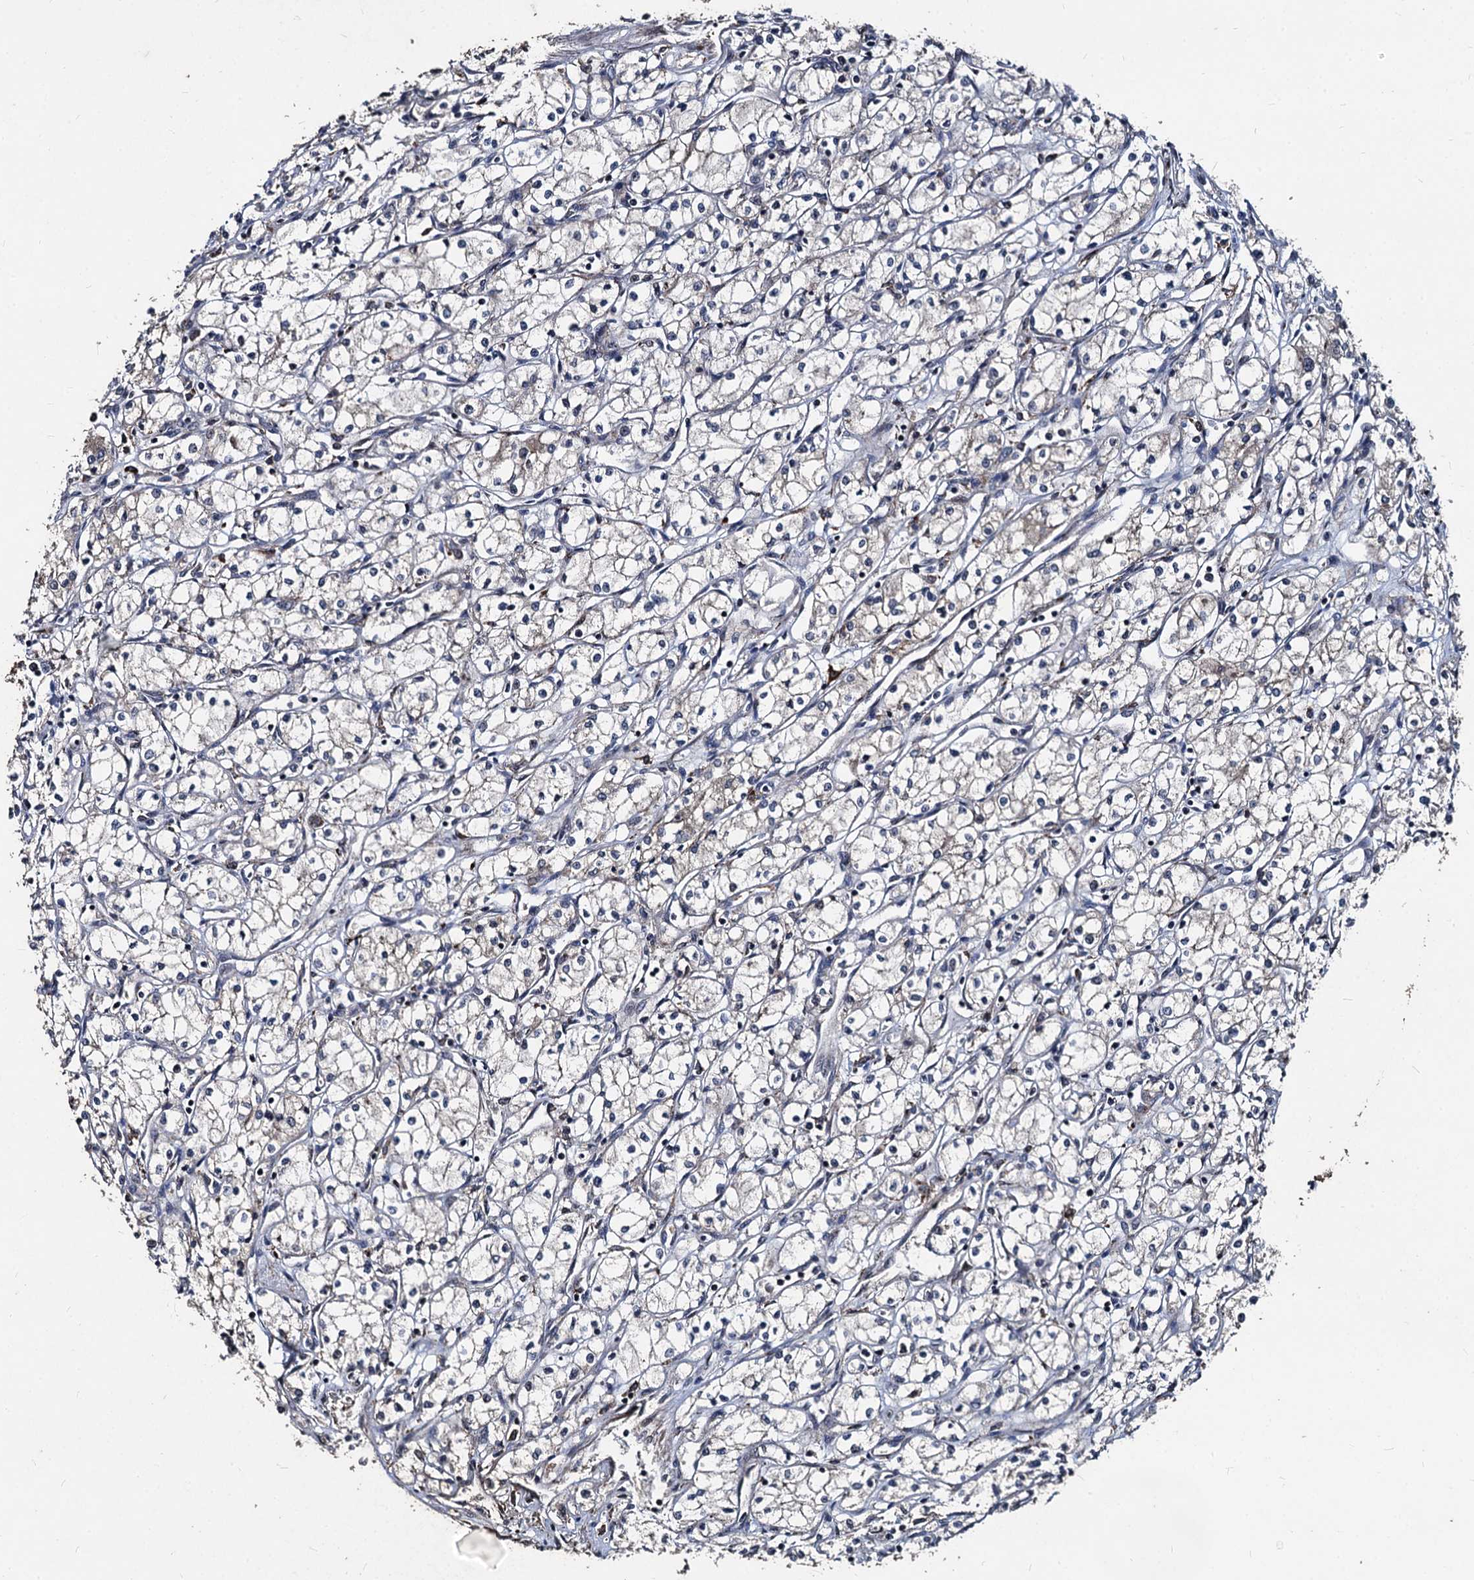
{"staining": {"intensity": "negative", "quantity": "none", "location": "none"}, "tissue": "renal cancer", "cell_type": "Tumor cells", "image_type": "cancer", "snomed": [{"axis": "morphology", "description": "Adenocarcinoma, NOS"}, {"axis": "topography", "description": "Kidney"}], "caption": "Immunohistochemical staining of human renal cancer (adenocarcinoma) exhibits no significant expression in tumor cells. (DAB (3,3'-diaminobenzidine) IHC visualized using brightfield microscopy, high magnification).", "gene": "BCL2L2", "patient": {"sex": "male", "age": 59}}